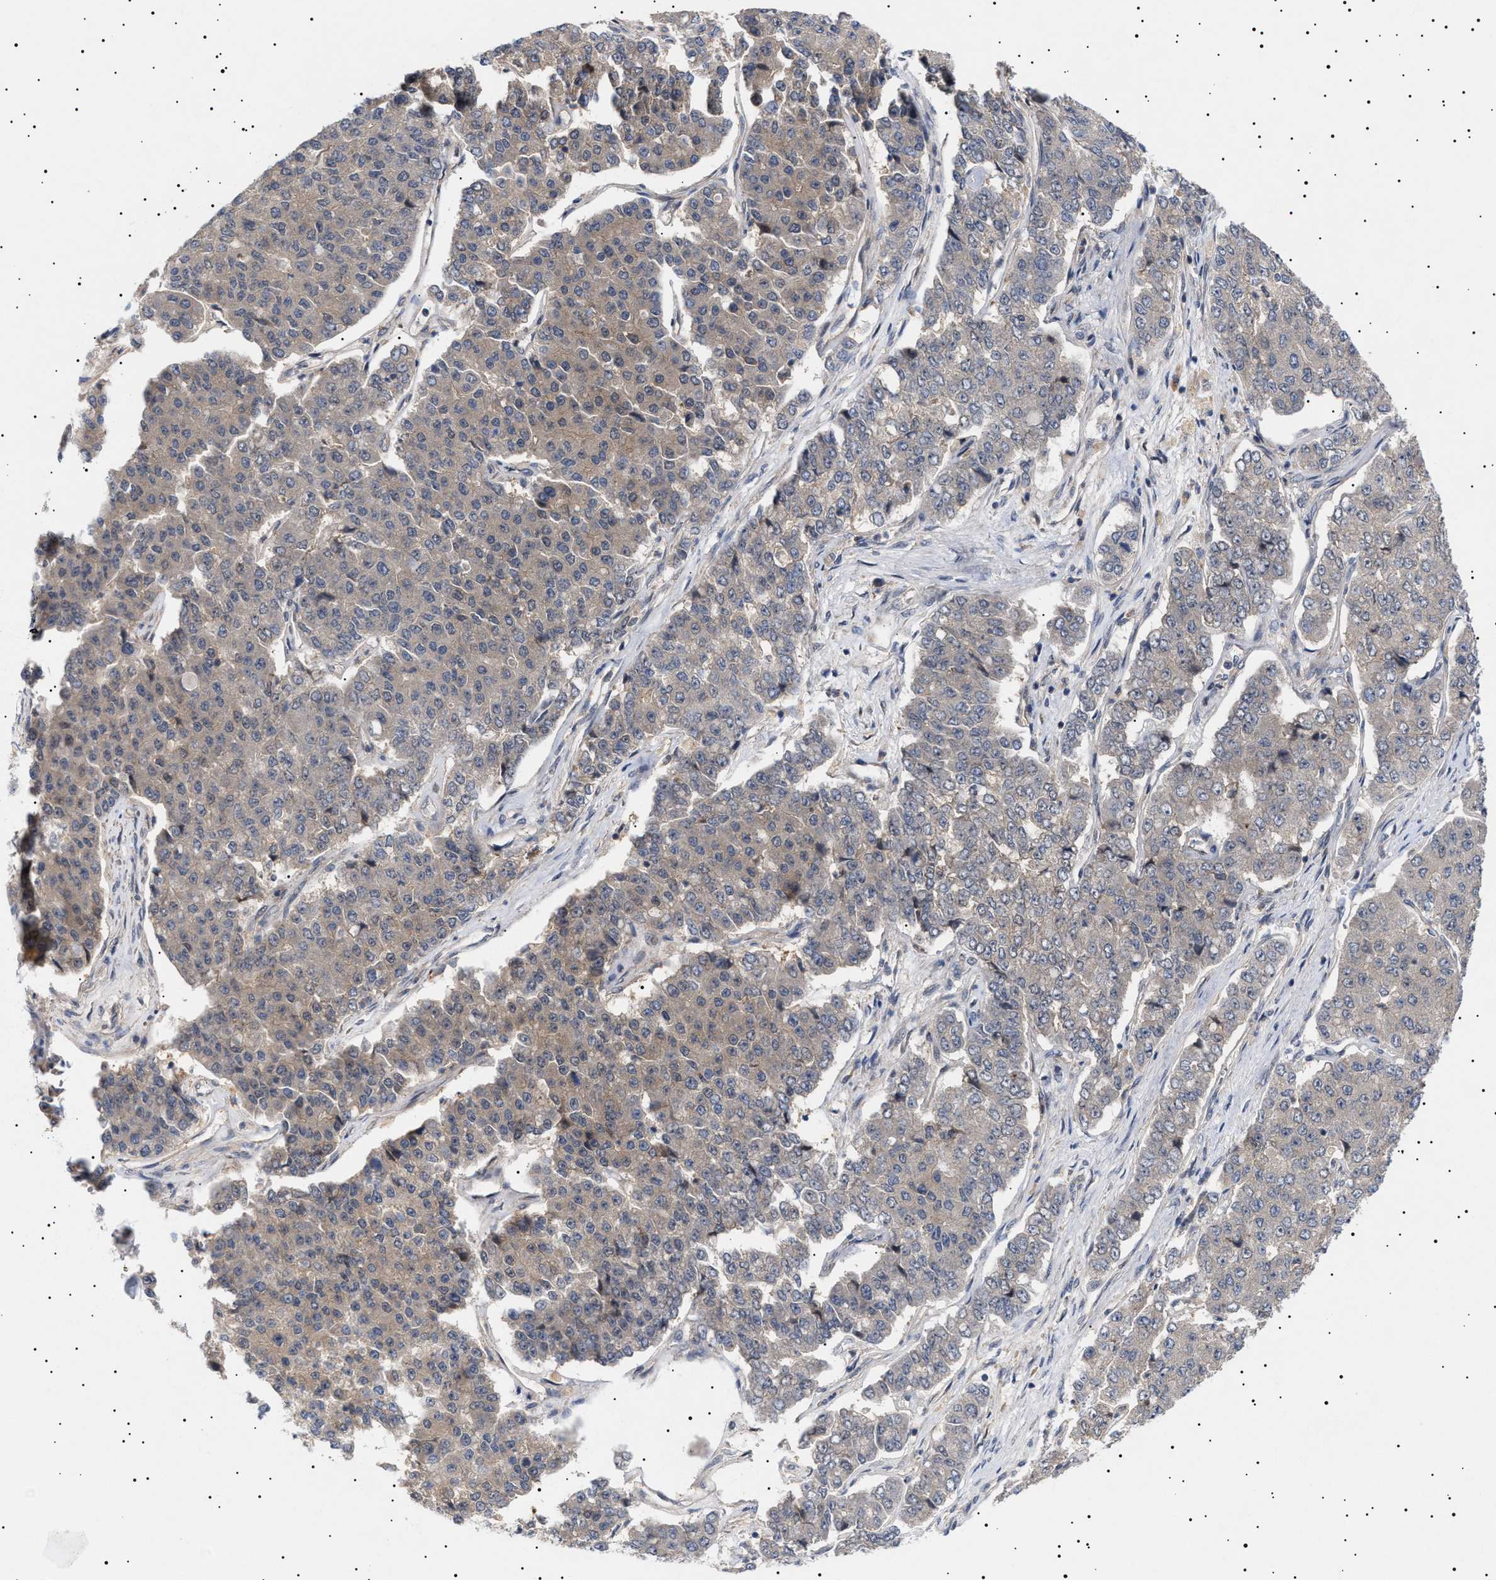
{"staining": {"intensity": "weak", "quantity": "<25%", "location": "cytoplasmic/membranous"}, "tissue": "pancreatic cancer", "cell_type": "Tumor cells", "image_type": "cancer", "snomed": [{"axis": "morphology", "description": "Adenocarcinoma, NOS"}, {"axis": "topography", "description": "Pancreas"}], "caption": "The photomicrograph displays no significant staining in tumor cells of pancreatic cancer.", "gene": "NPLOC4", "patient": {"sex": "male", "age": 50}}